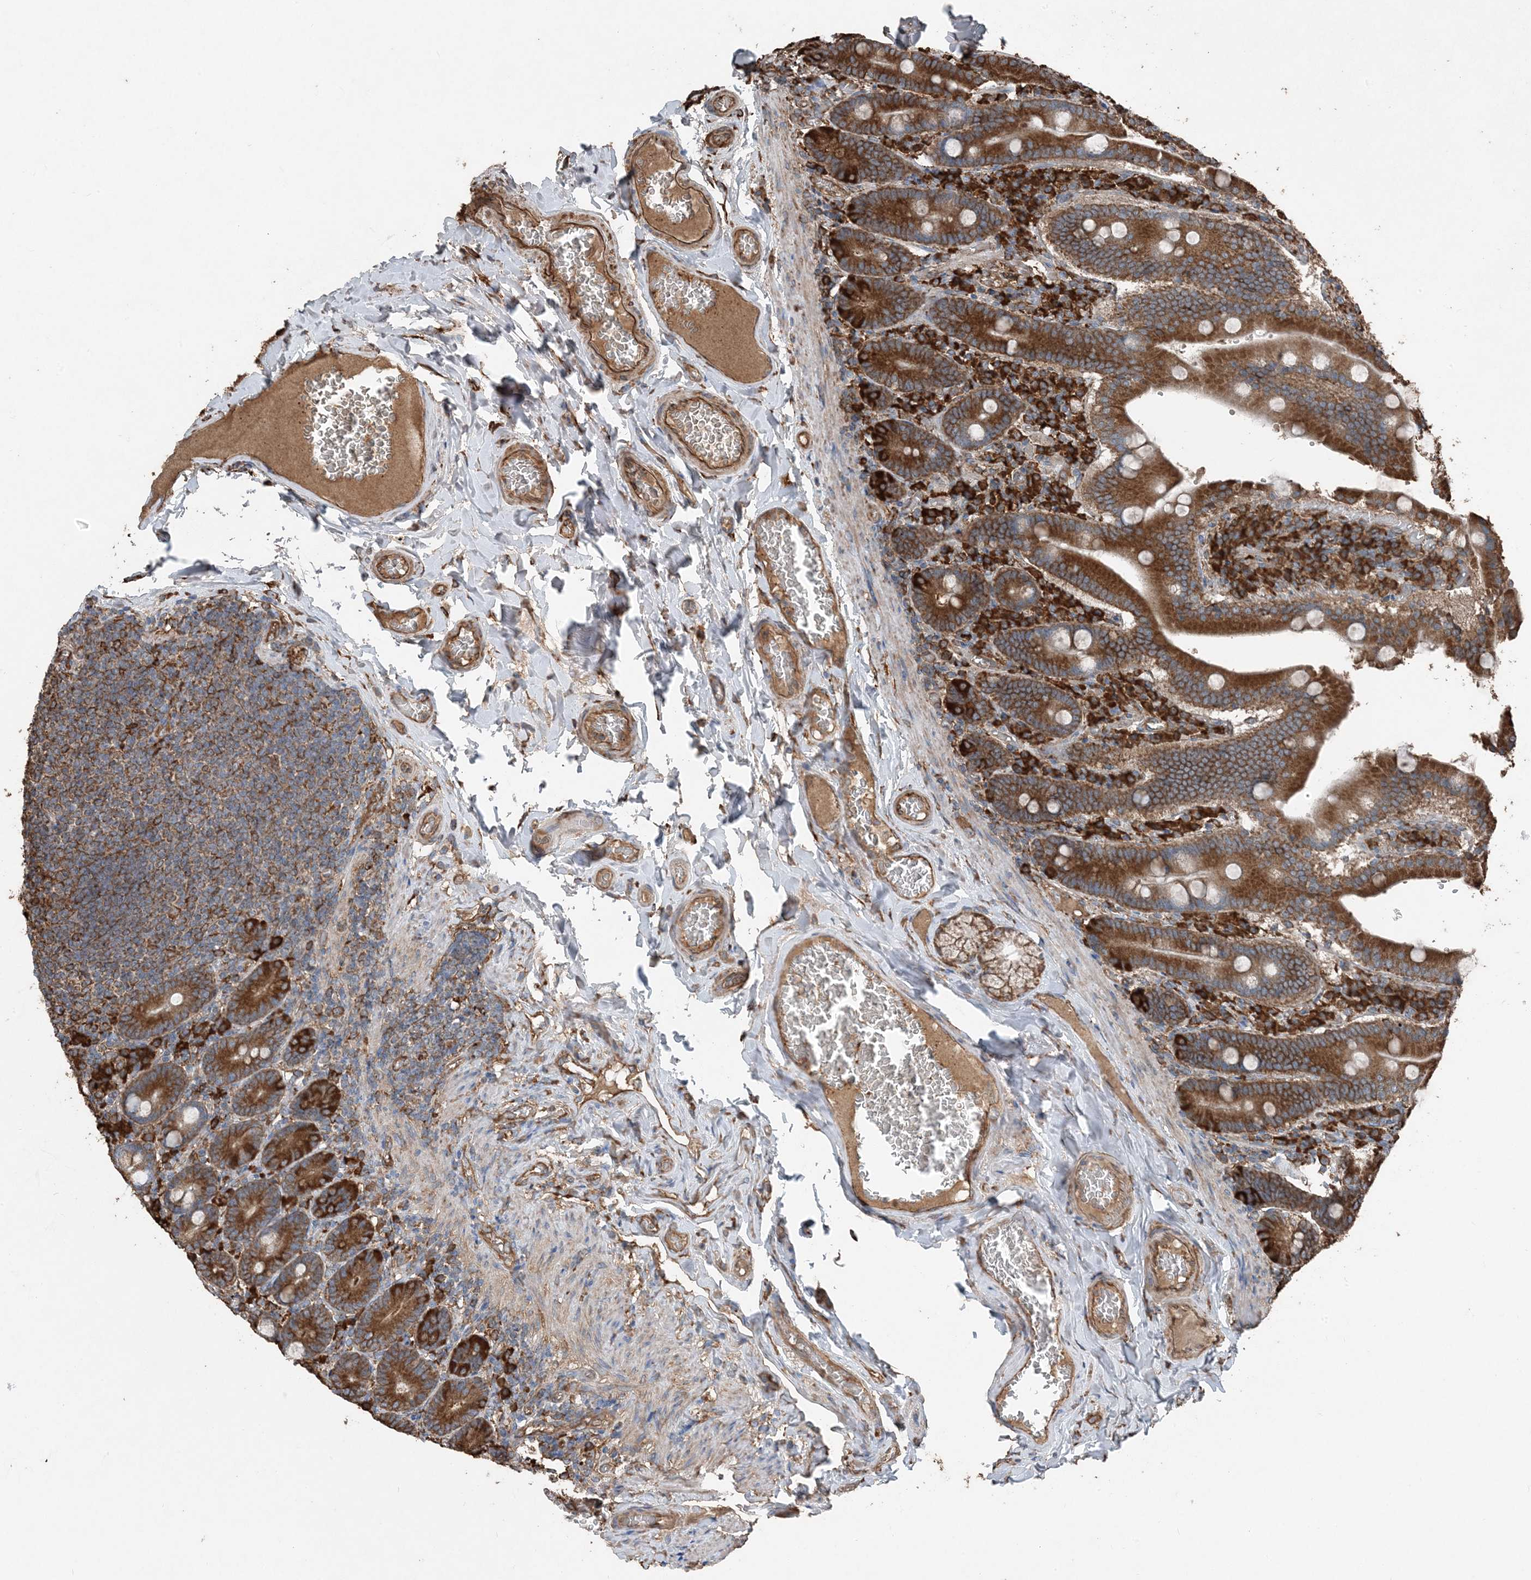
{"staining": {"intensity": "strong", "quantity": ">75%", "location": "cytoplasmic/membranous"}, "tissue": "duodenum", "cell_type": "Glandular cells", "image_type": "normal", "snomed": [{"axis": "morphology", "description": "Normal tissue, NOS"}, {"axis": "topography", "description": "Duodenum"}], "caption": "The micrograph reveals immunohistochemical staining of benign duodenum. There is strong cytoplasmic/membranous staining is identified in approximately >75% of glandular cells. The protein is shown in brown color, while the nuclei are stained blue.", "gene": "PDIA6", "patient": {"sex": "female", "age": 62}}